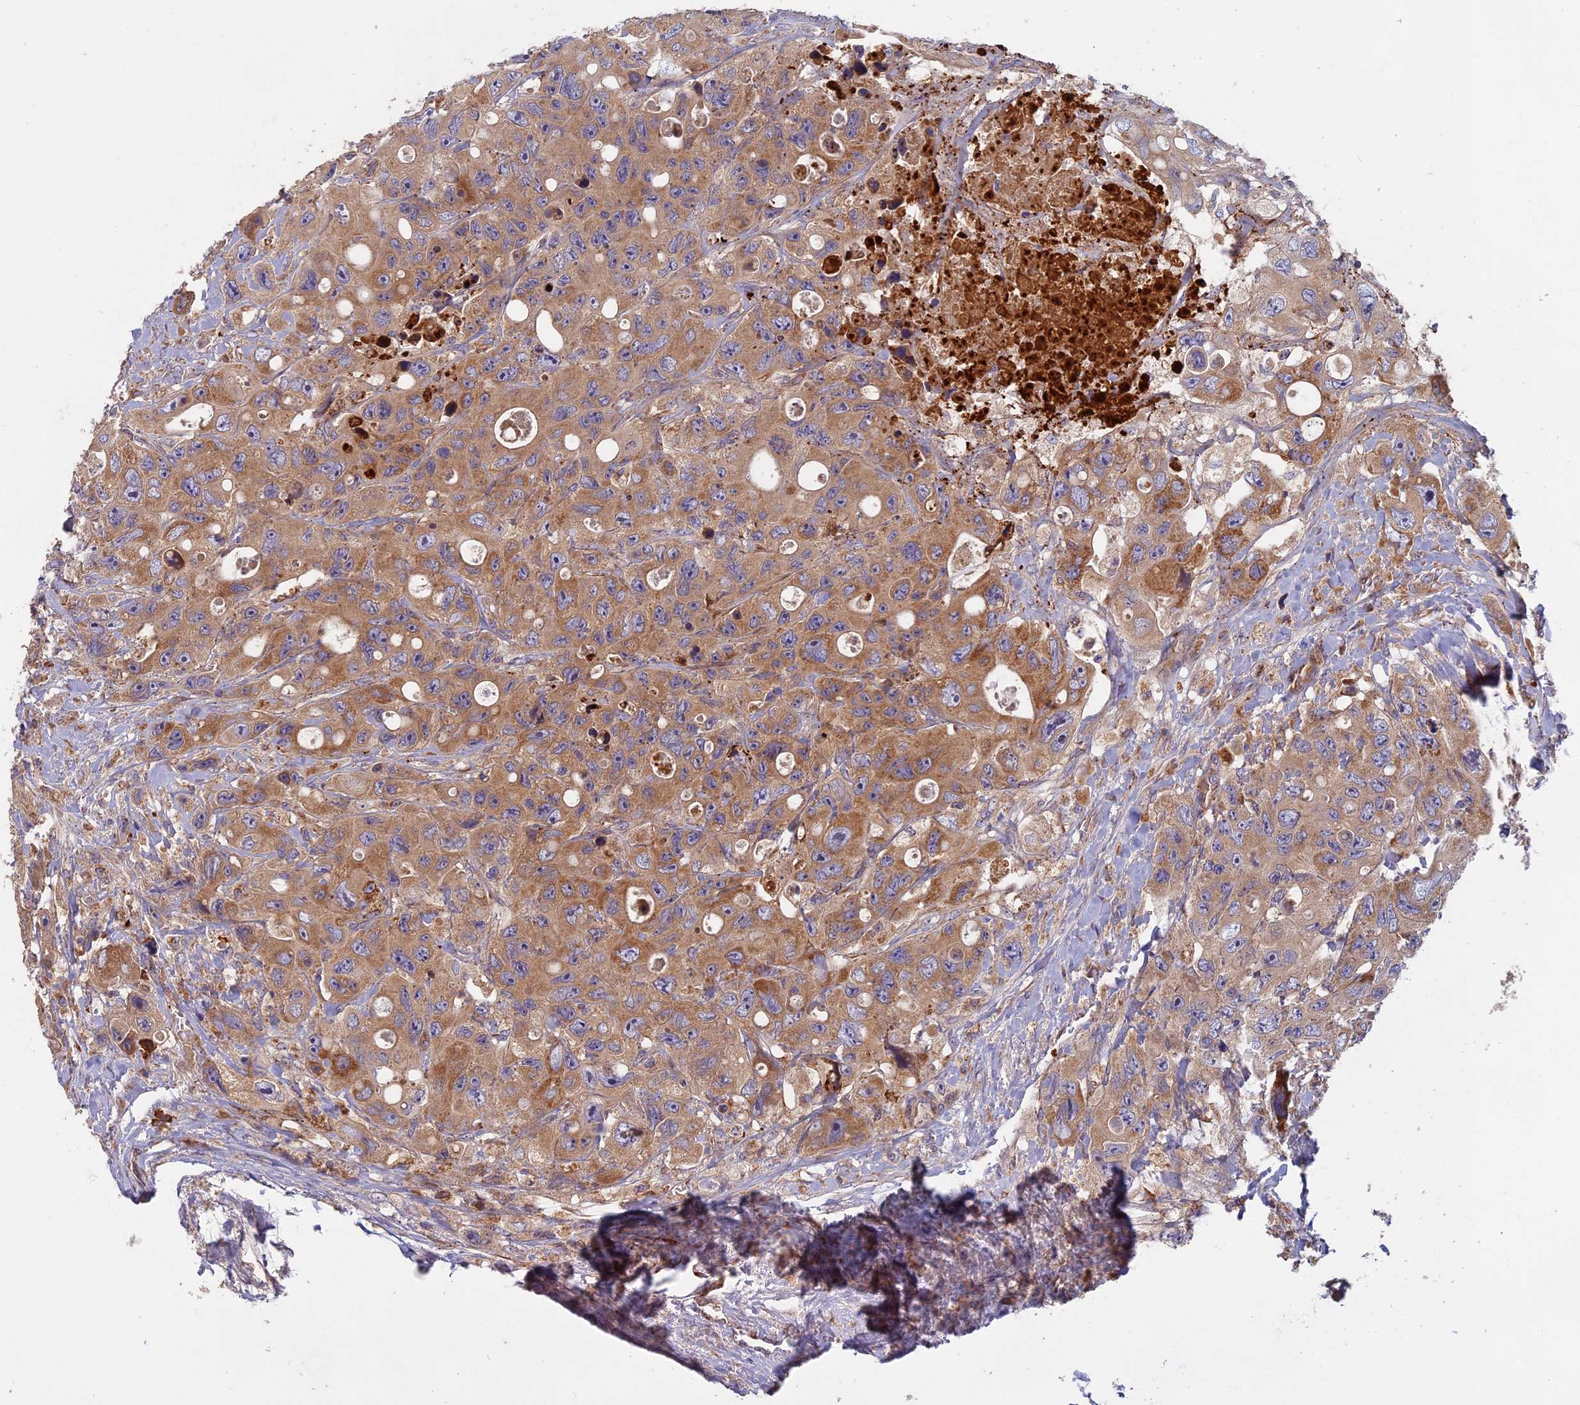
{"staining": {"intensity": "moderate", "quantity": ">75%", "location": "cytoplasmic/membranous"}, "tissue": "colorectal cancer", "cell_type": "Tumor cells", "image_type": "cancer", "snomed": [{"axis": "morphology", "description": "Adenocarcinoma, NOS"}, {"axis": "topography", "description": "Colon"}], "caption": "This image exhibits IHC staining of human colorectal cancer, with medium moderate cytoplasmic/membranous positivity in about >75% of tumor cells.", "gene": "EDAR", "patient": {"sex": "female", "age": 46}}